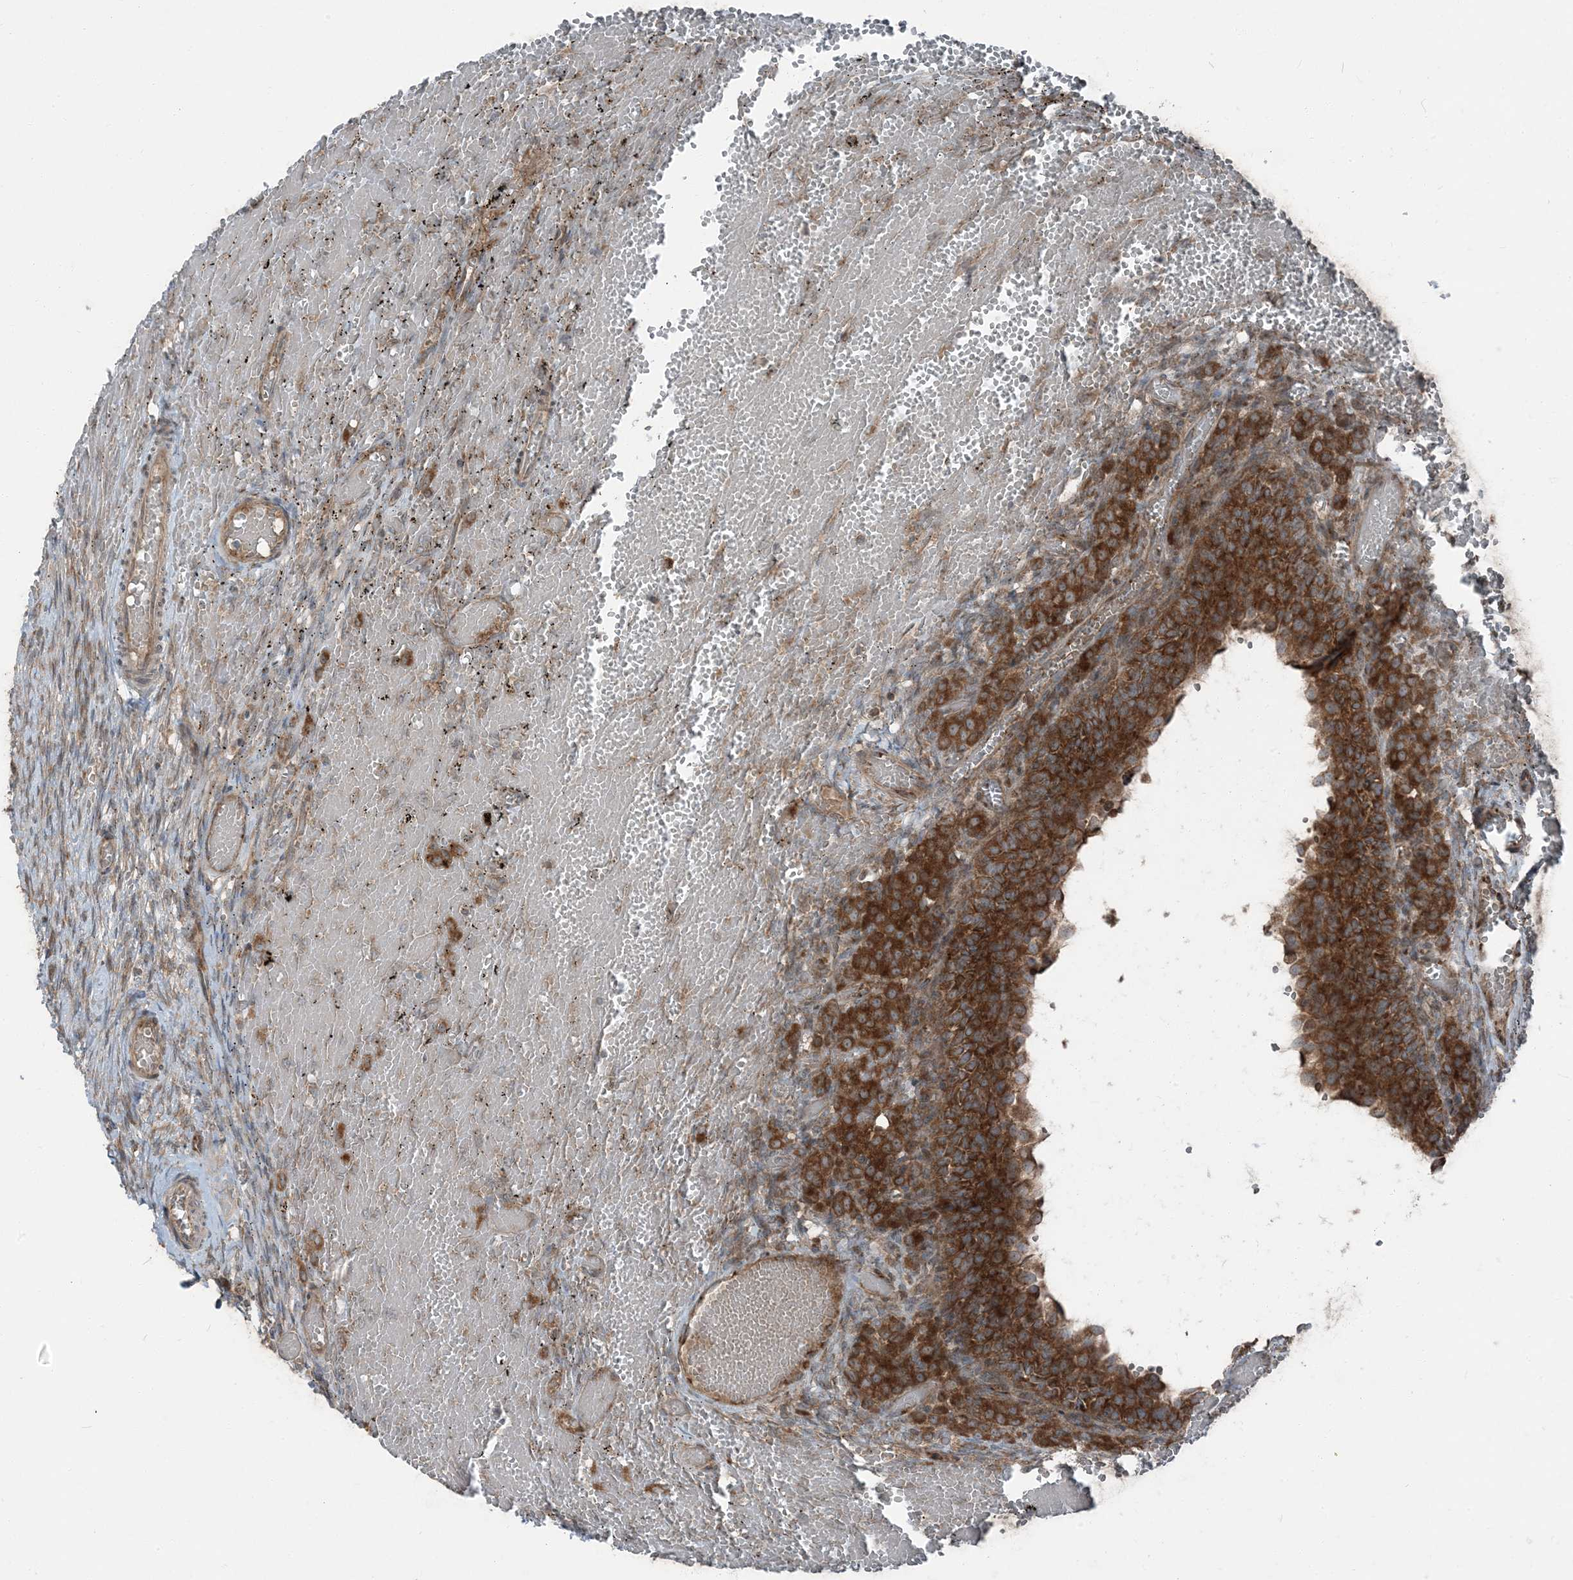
{"staining": {"intensity": "strong", "quantity": ">75%", "location": "cytoplasmic/membranous"}, "tissue": "ovary", "cell_type": "Follicle cells", "image_type": "normal", "snomed": [{"axis": "morphology", "description": "Adenocarcinoma, NOS"}, {"axis": "topography", "description": "Endometrium"}], "caption": "High-magnification brightfield microscopy of benign ovary stained with DAB (brown) and counterstained with hematoxylin (blue). follicle cells exhibit strong cytoplasmic/membranous staining is identified in approximately>75% of cells.", "gene": "RAB3GAP1", "patient": {"sex": "female", "age": 32}}